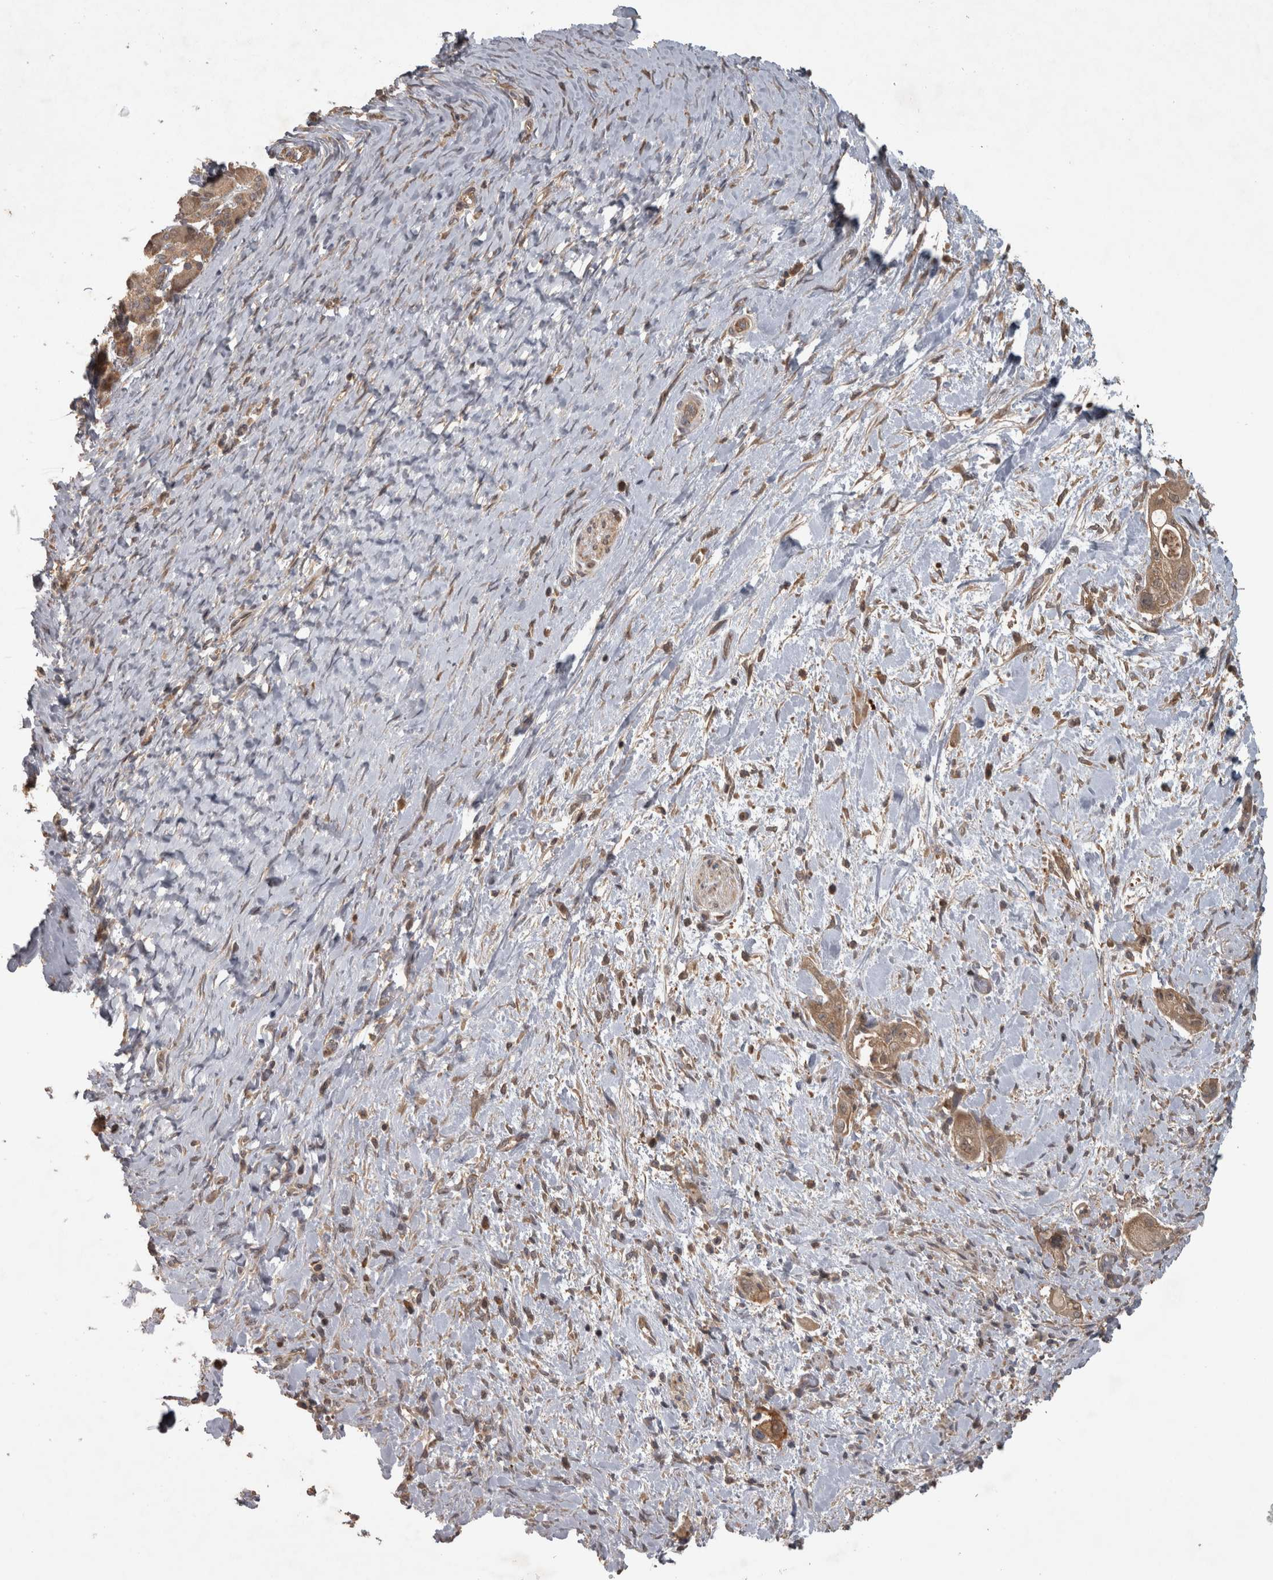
{"staining": {"intensity": "moderate", "quantity": ">75%", "location": "cytoplasmic/membranous"}, "tissue": "pancreatic cancer", "cell_type": "Tumor cells", "image_type": "cancer", "snomed": [{"axis": "morphology", "description": "Adenocarcinoma, NOS"}, {"axis": "topography", "description": "Pancreas"}], "caption": "Brown immunohistochemical staining in human adenocarcinoma (pancreatic) reveals moderate cytoplasmic/membranous positivity in approximately >75% of tumor cells.", "gene": "MICU3", "patient": {"sex": "male", "age": 58}}